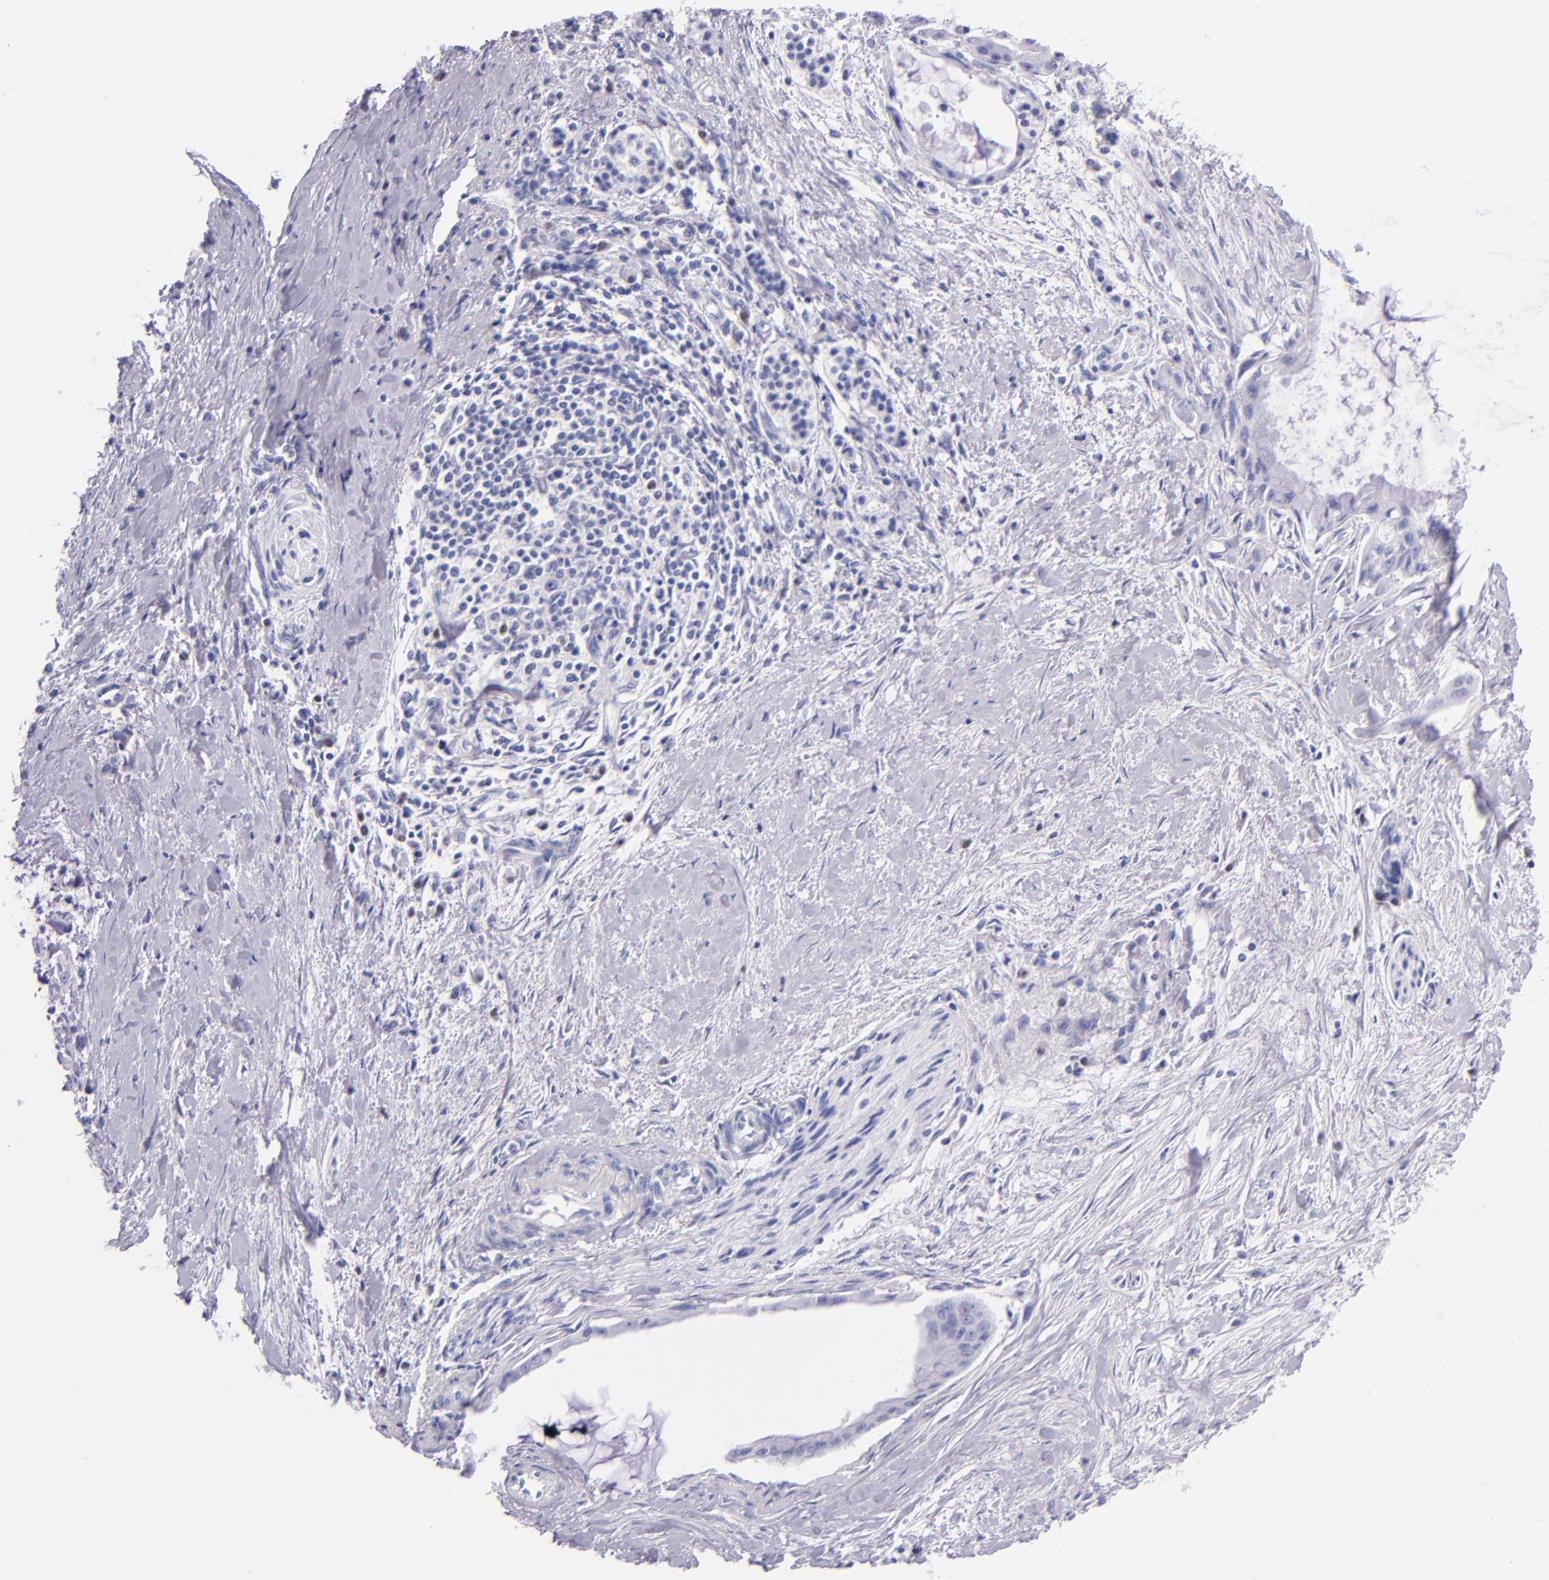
{"staining": {"intensity": "negative", "quantity": "none", "location": "none"}, "tissue": "pancreatic cancer", "cell_type": "Tumor cells", "image_type": "cancer", "snomed": [{"axis": "morphology", "description": "Adenocarcinoma, NOS"}, {"axis": "topography", "description": "Pancreas"}], "caption": "High magnification brightfield microscopy of pancreatic adenocarcinoma stained with DAB (brown) and counterstained with hematoxylin (blue): tumor cells show no significant expression. (DAB immunohistochemistry (IHC), high magnification).", "gene": "IRF4", "patient": {"sex": "male", "age": 59}}